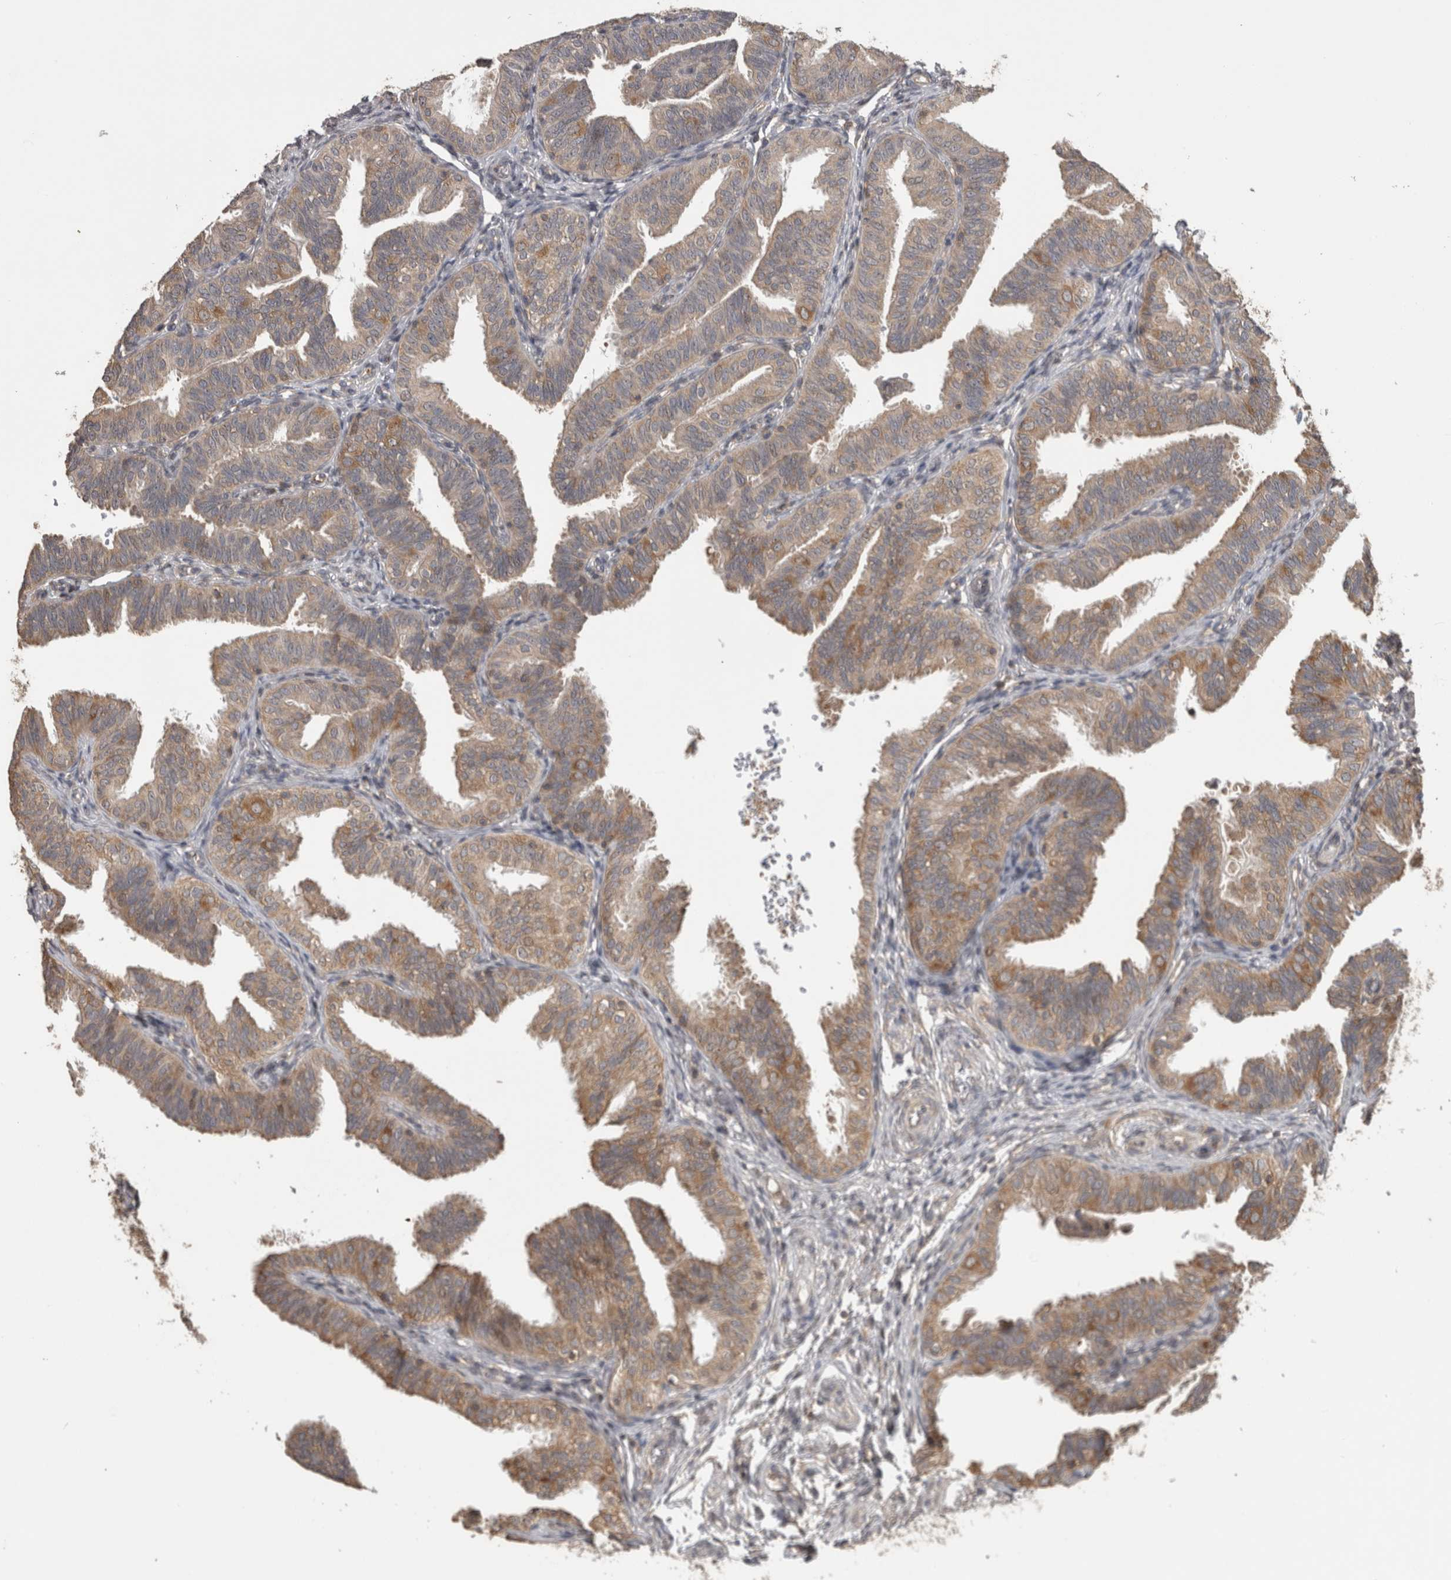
{"staining": {"intensity": "moderate", "quantity": ">75%", "location": "cytoplasmic/membranous"}, "tissue": "fallopian tube", "cell_type": "Glandular cells", "image_type": "normal", "snomed": [{"axis": "morphology", "description": "Normal tissue, NOS"}, {"axis": "topography", "description": "Fallopian tube"}], "caption": "Glandular cells reveal medium levels of moderate cytoplasmic/membranous expression in about >75% of cells in benign fallopian tube. The protein is shown in brown color, while the nuclei are stained blue.", "gene": "ATXN2", "patient": {"sex": "female", "age": 35}}